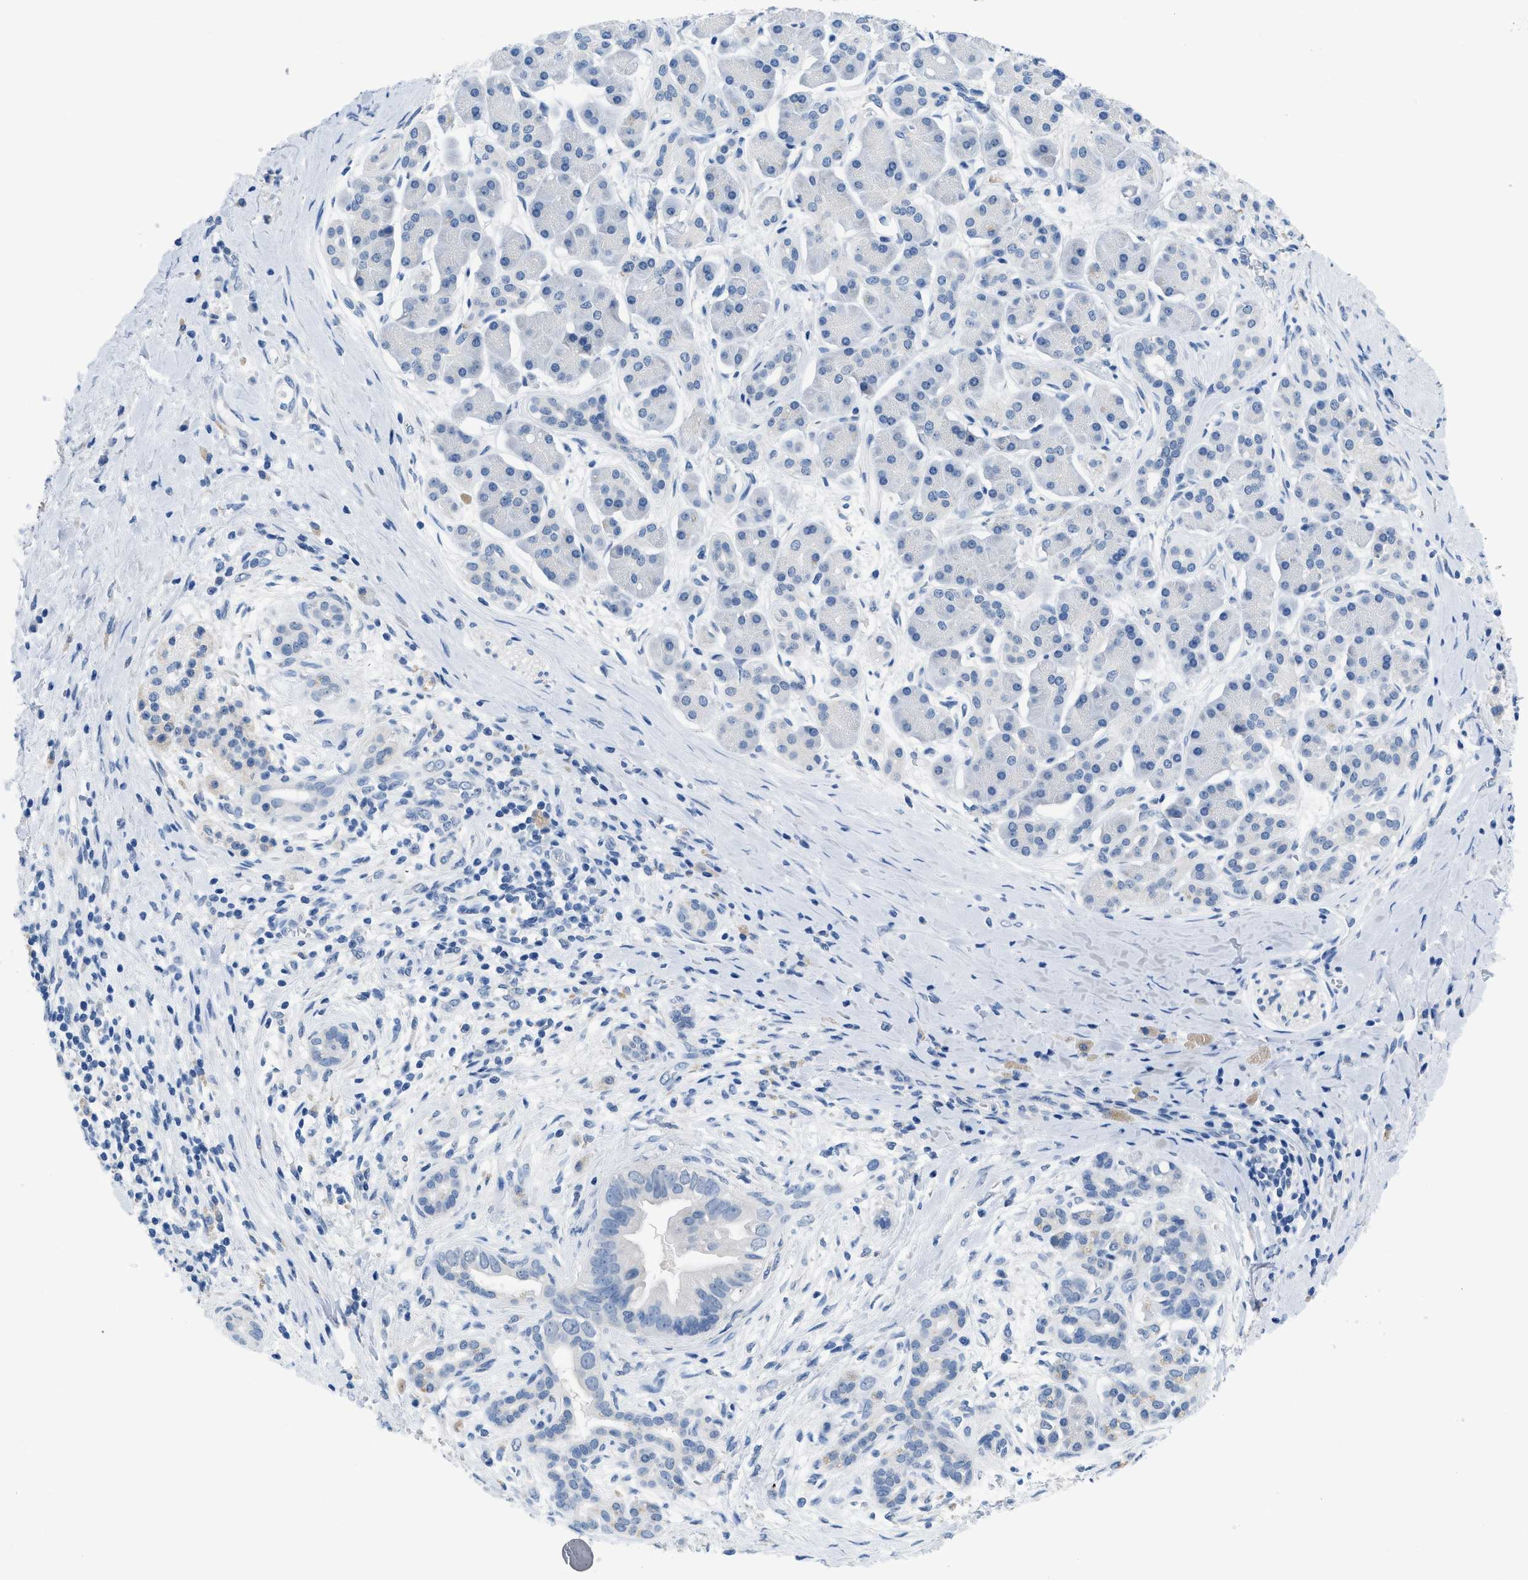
{"staining": {"intensity": "negative", "quantity": "none", "location": "none"}, "tissue": "pancreatic cancer", "cell_type": "Tumor cells", "image_type": "cancer", "snomed": [{"axis": "morphology", "description": "Adenocarcinoma, NOS"}, {"axis": "topography", "description": "Pancreas"}], "caption": "High magnification brightfield microscopy of pancreatic adenocarcinoma stained with DAB (brown) and counterstained with hematoxylin (blue): tumor cells show no significant expression. Nuclei are stained in blue.", "gene": "PYY", "patient": {"sex": "male", "age": 55}}